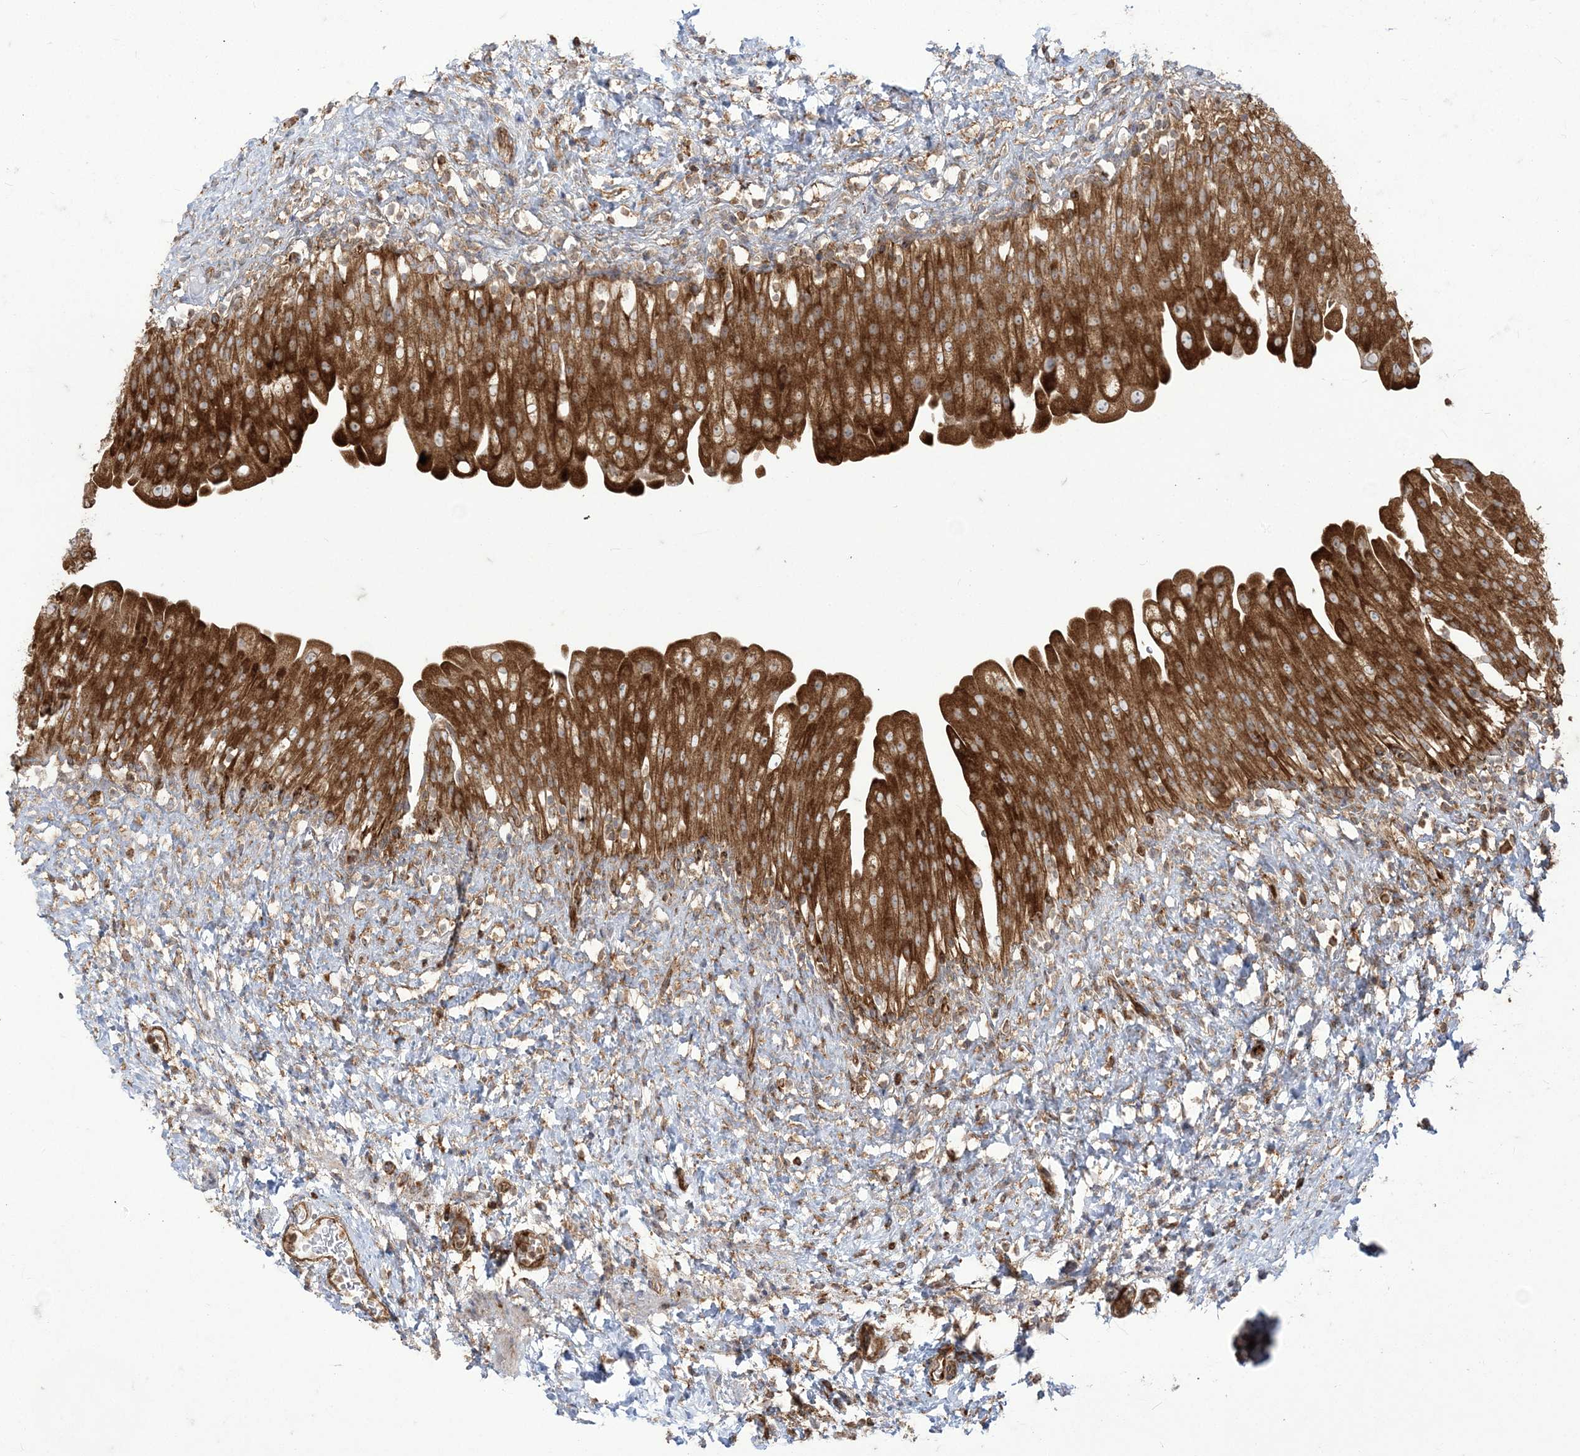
{"staining": {"intensity": "strong", "quantity": ">75%", "location": "cytoplasmic/membranous"}, "tissue": "urinary bladder", "cell_type": "Urothelial cells", "image_type": "normal", "snomed": [{"axis": "morphology", "description": "Normal tissue, NOS"}, {"axis": "topography", "description": "Urinary bladder"}], "caption": "An image showing strong cytoplasmic/membranous expression in about >75% of urothelial cells in benign urinary bladder, as visualized by brown immunohistochemical staining.", "gene": "DERL3", "patient": {"sex": "female", "age": 27}}